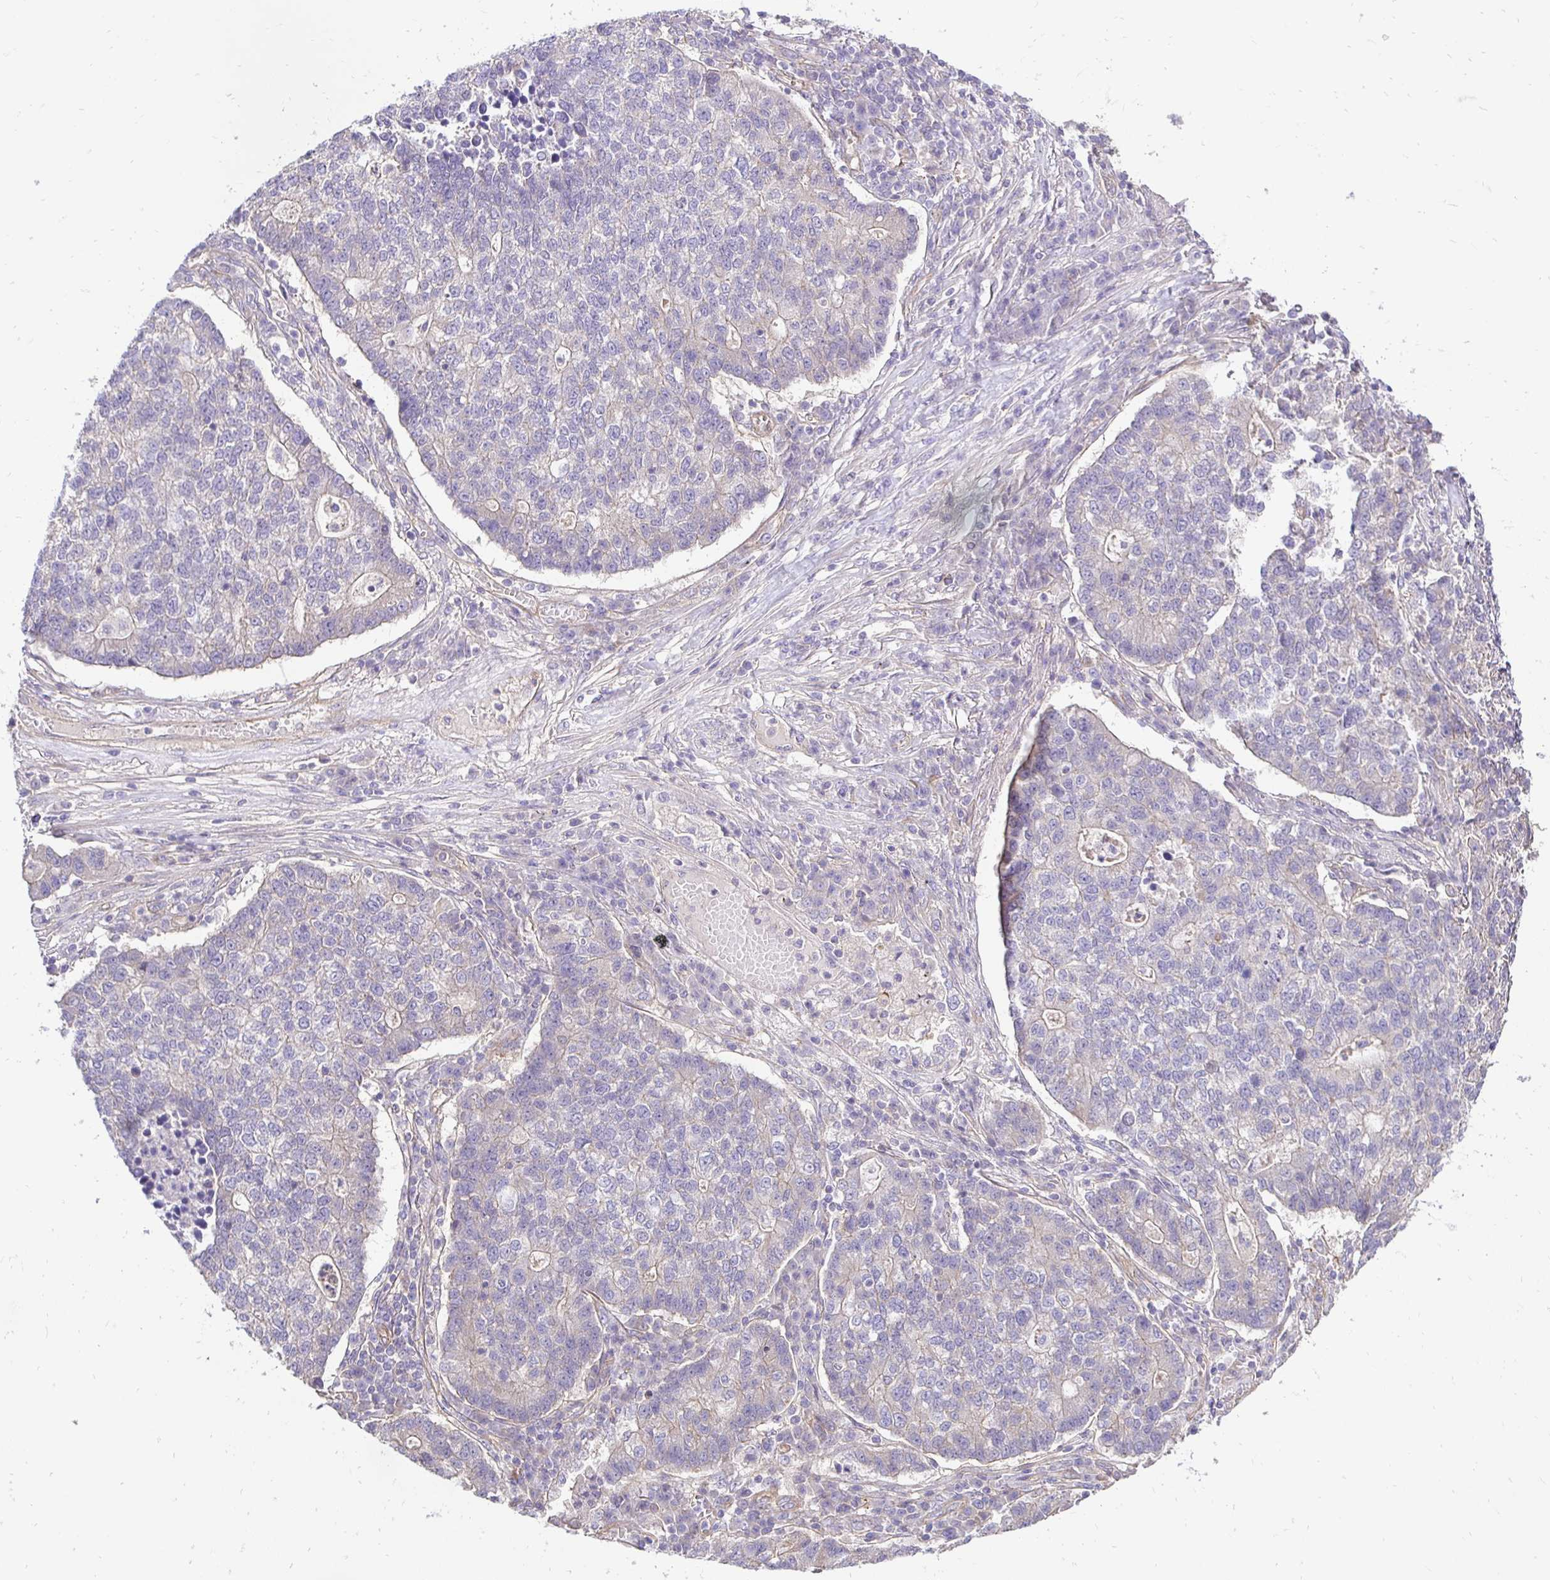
{"staining": {"intensity": "negative", "quantity": "none", "location": "none"}, "tissue": "lung cancer", "cell_type": "Tumor cells", "image_type": "cancer", "snomed": [{"axis": "morphology", "description": "Adenocarcinoma, NOS"}, {"axis": "topography", "description": "Lung"}], "caption": "Photomicrograph shows no protein positivity in tumor cells of lung adenocarcinoma tissue. Nuclei are stained in blue.", "gene": "SLC9A1", "patient": {"sex": "male", "age": 57}}